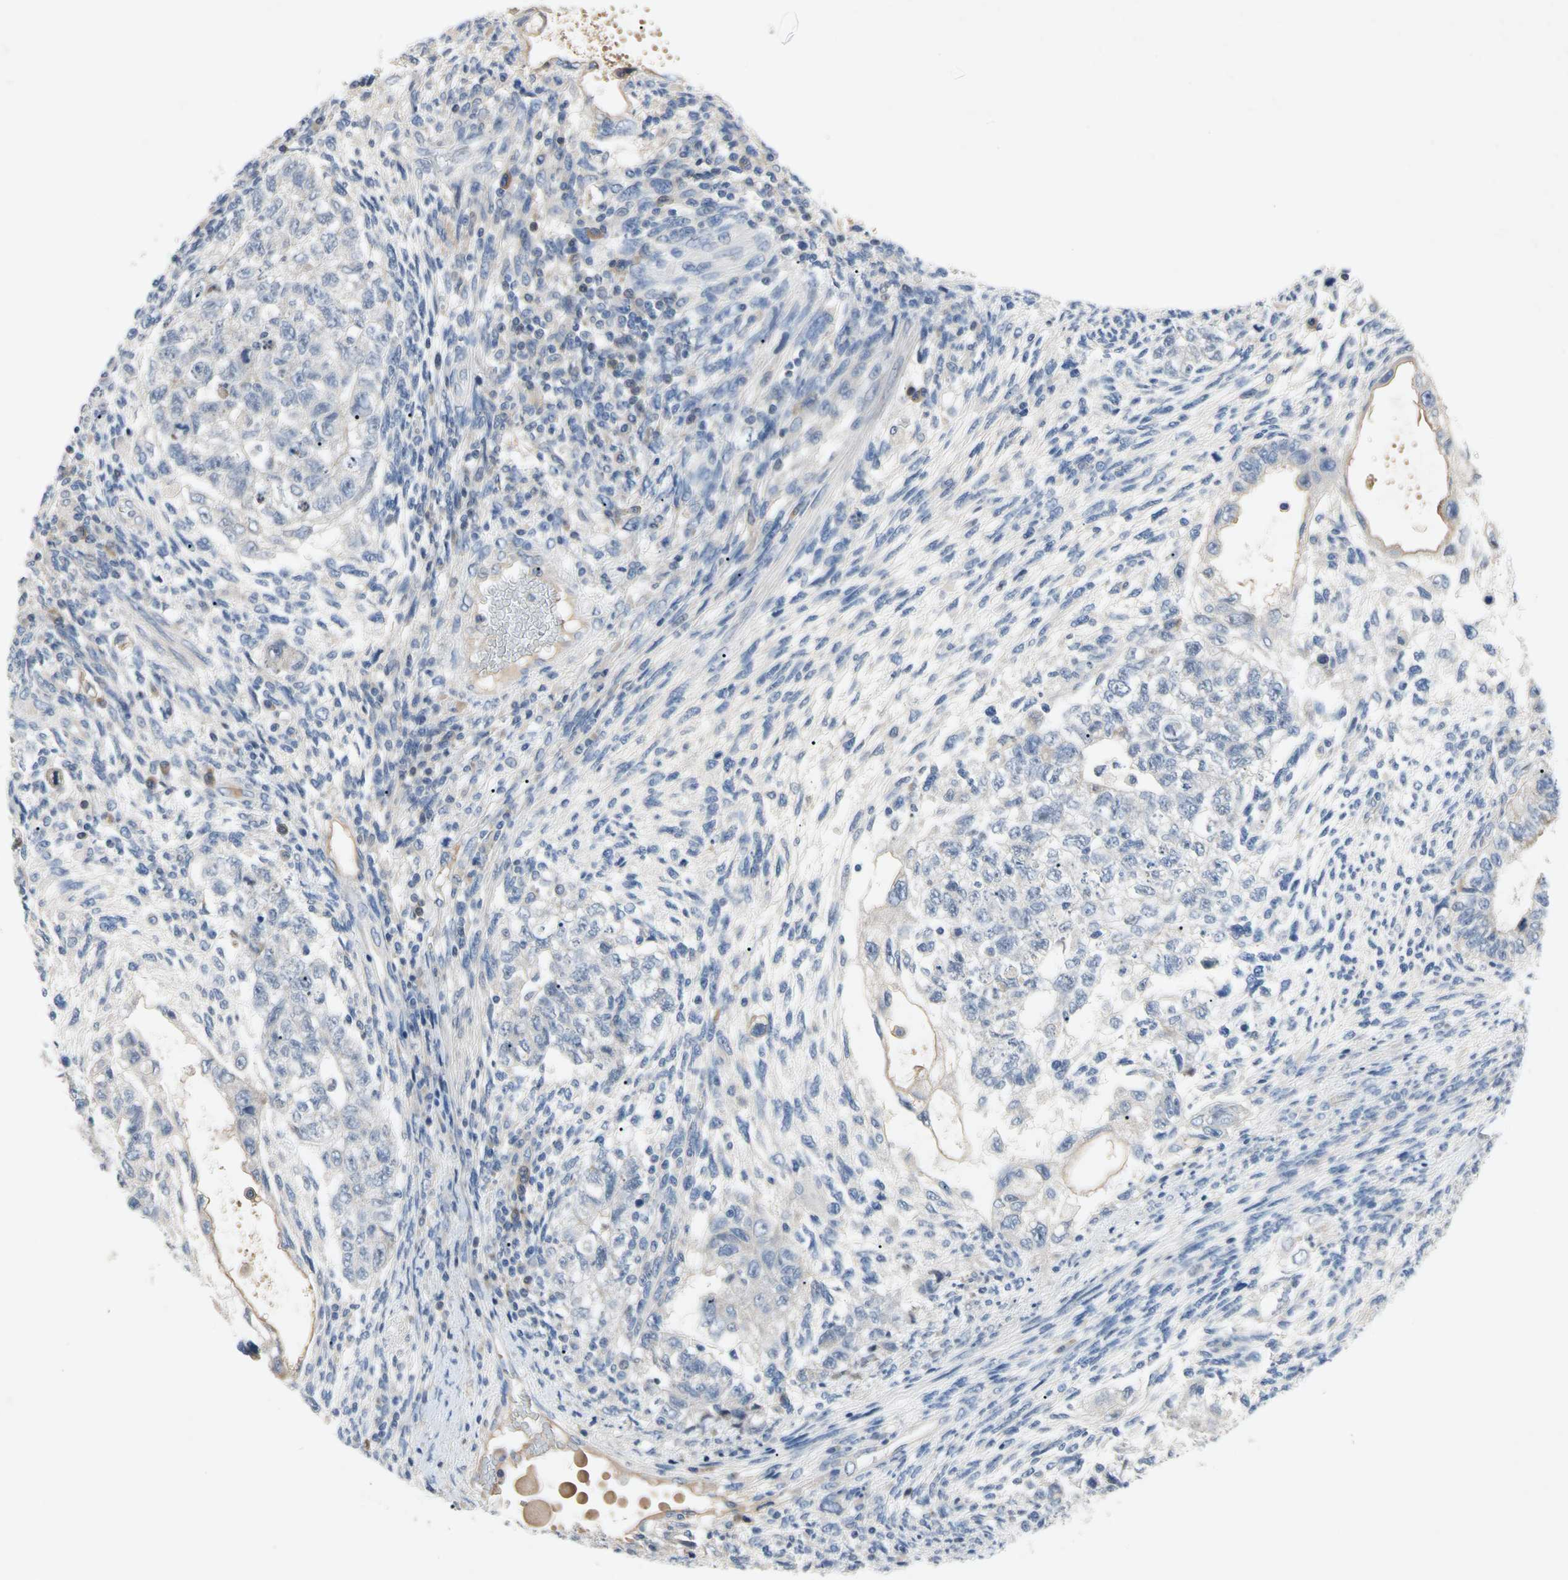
{"staining": {"intensity": "negative", "quantity": "none", "location": "none"}, "tissue": "testis cancer", "cell_type": "Tumor cells", "image_type": "cancer", "snomed": [{"axis": "morphology", "description": "Normal tissue, NOS"}, {"axis": "morphology", "description": "Carcinoma, Embryonal, NOS"}, {"axis": "topography", "description": "Testis"}], "caption": "DAB (3,3'-diaminobenzidine) immunohistochemical staining of testis embryonal carcinoma exhibits no significant staining in tumor cells.", "gene": "GAS6", "patient": {"sex": "male", "age": 36}}